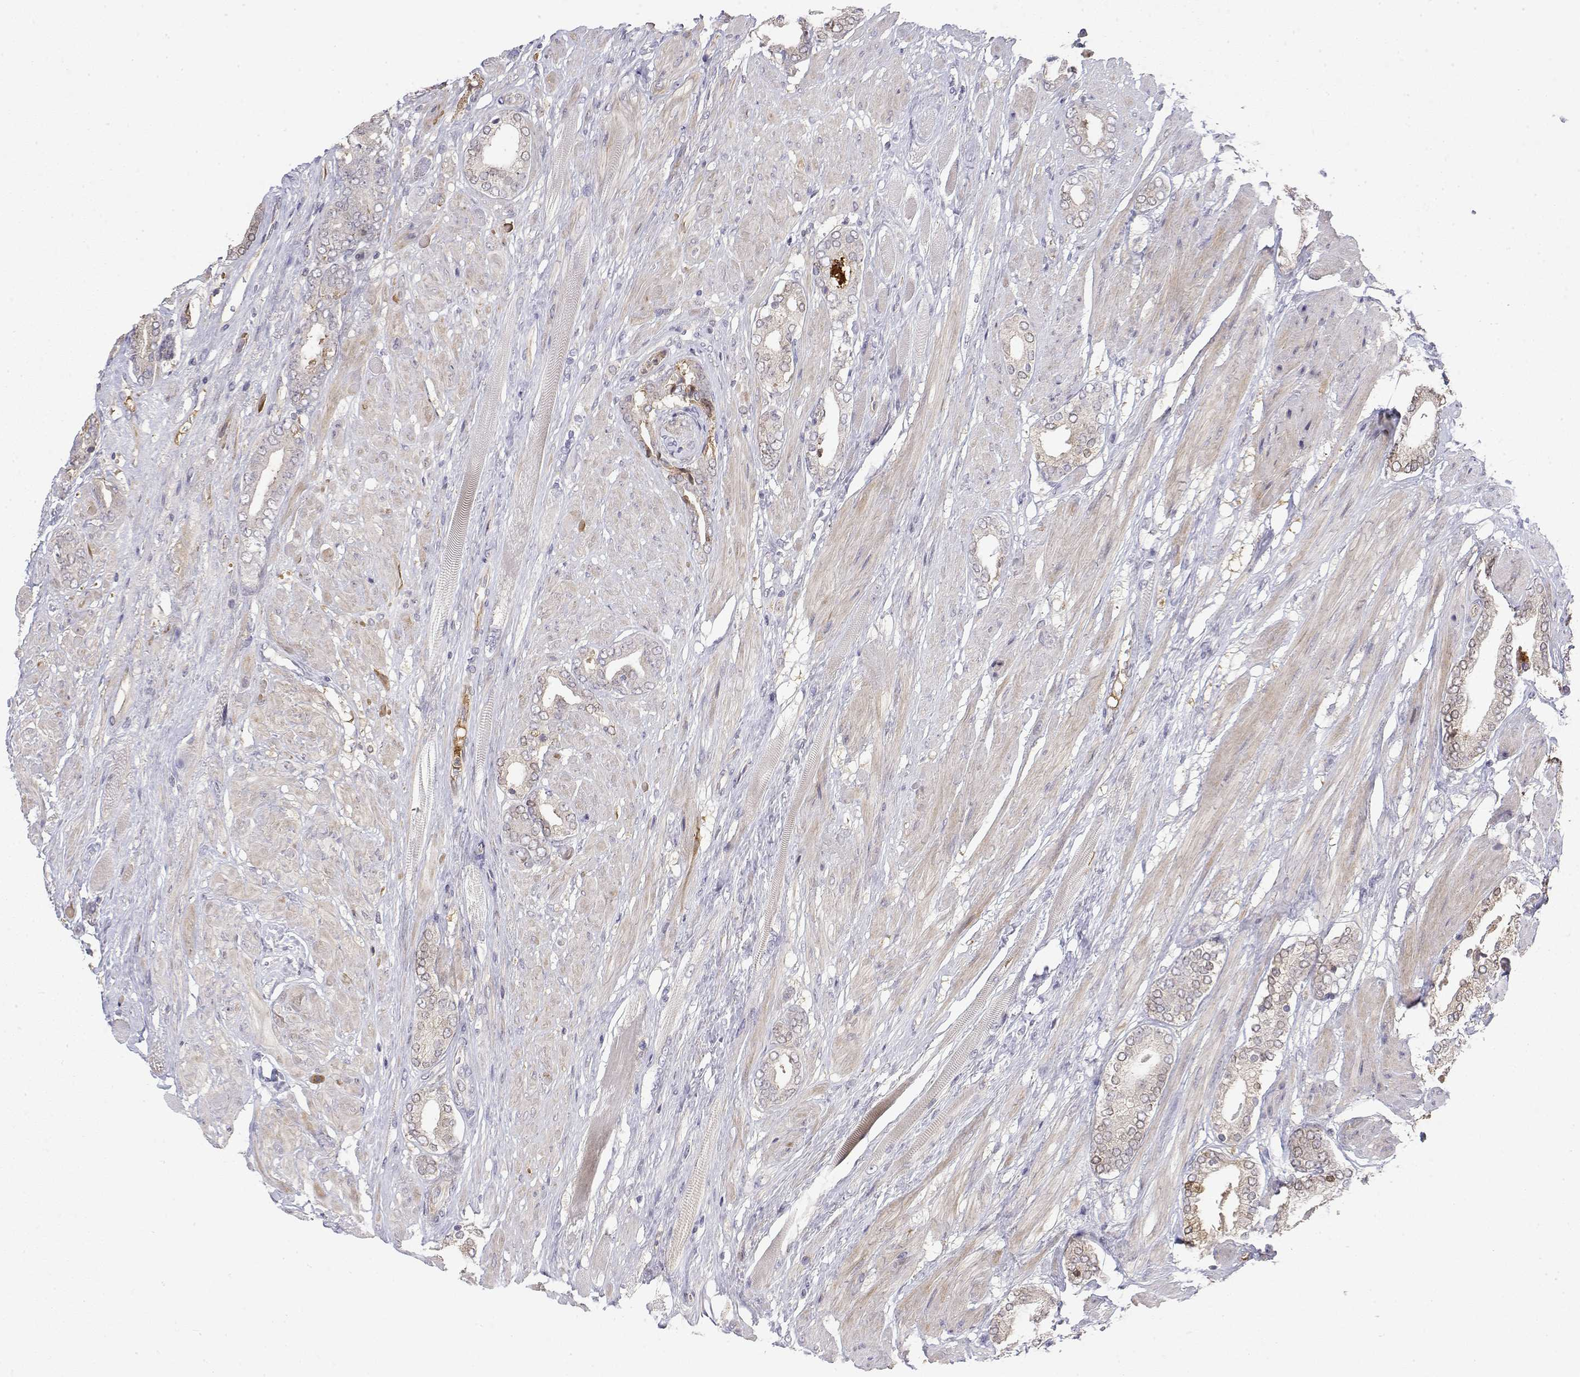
{"staining": {"intensity": "weak", "quantity": "<25%", "location": "cytoplasmic/membranous,nuclear"}, "tissue": "prostate cancer", "cell_type": "Tumor cells", "image_type": "cancer", "snomed": [{"axis": "morphology", "description": "Adenocarcinoma, High grade"}, {"axis": "topography", "description": "Prostate"}], "caption": "Tumor cells show no significant protein expression in prostate cancer (high-grade adenocarcinoma).", "gene": "IGFBP4", "patient": {"sex": "male", "age": 56}}